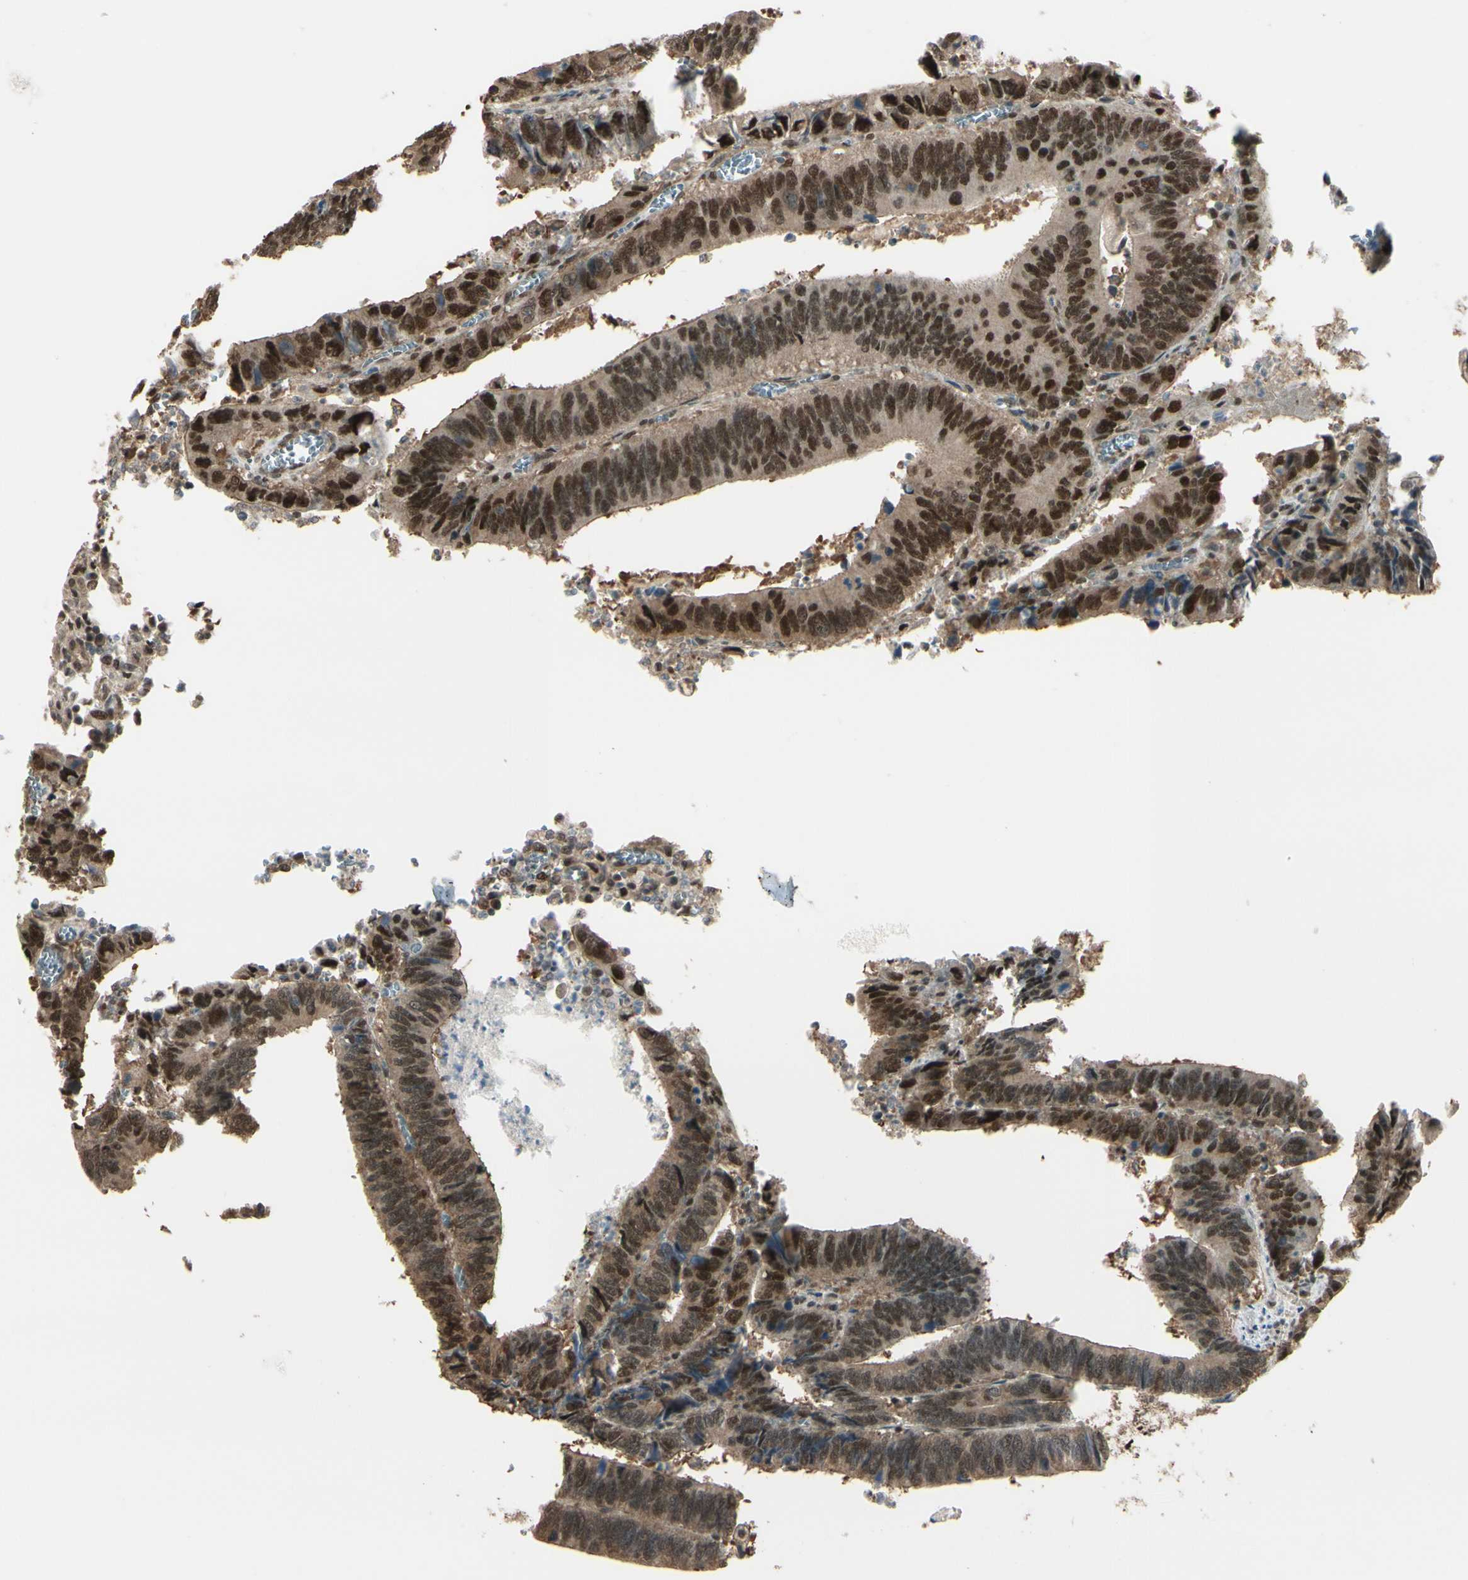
{"staining": {"intensity": "strong", "quantity": ">75%", "location": "cytoplasmic/membranous,nuclear"}, "tissue": "colorectal cancer", "cell_type": "Tumor cells", "image_type": "cancer", "snomed": [{"axis": "morphology", "description": "Adenocarcinoma, NOS"}, {"axis": "topography", "description": "Colon"}], "caption": "Immunohistochemical staining of colorectal adenocarcinoma shows high levels of strong cytoplasmic/membranous and nuclear protein positivity in about >75% of tumor cells.", "gene": "HSF1", "patient": {"sex": "male", "age": 72}}